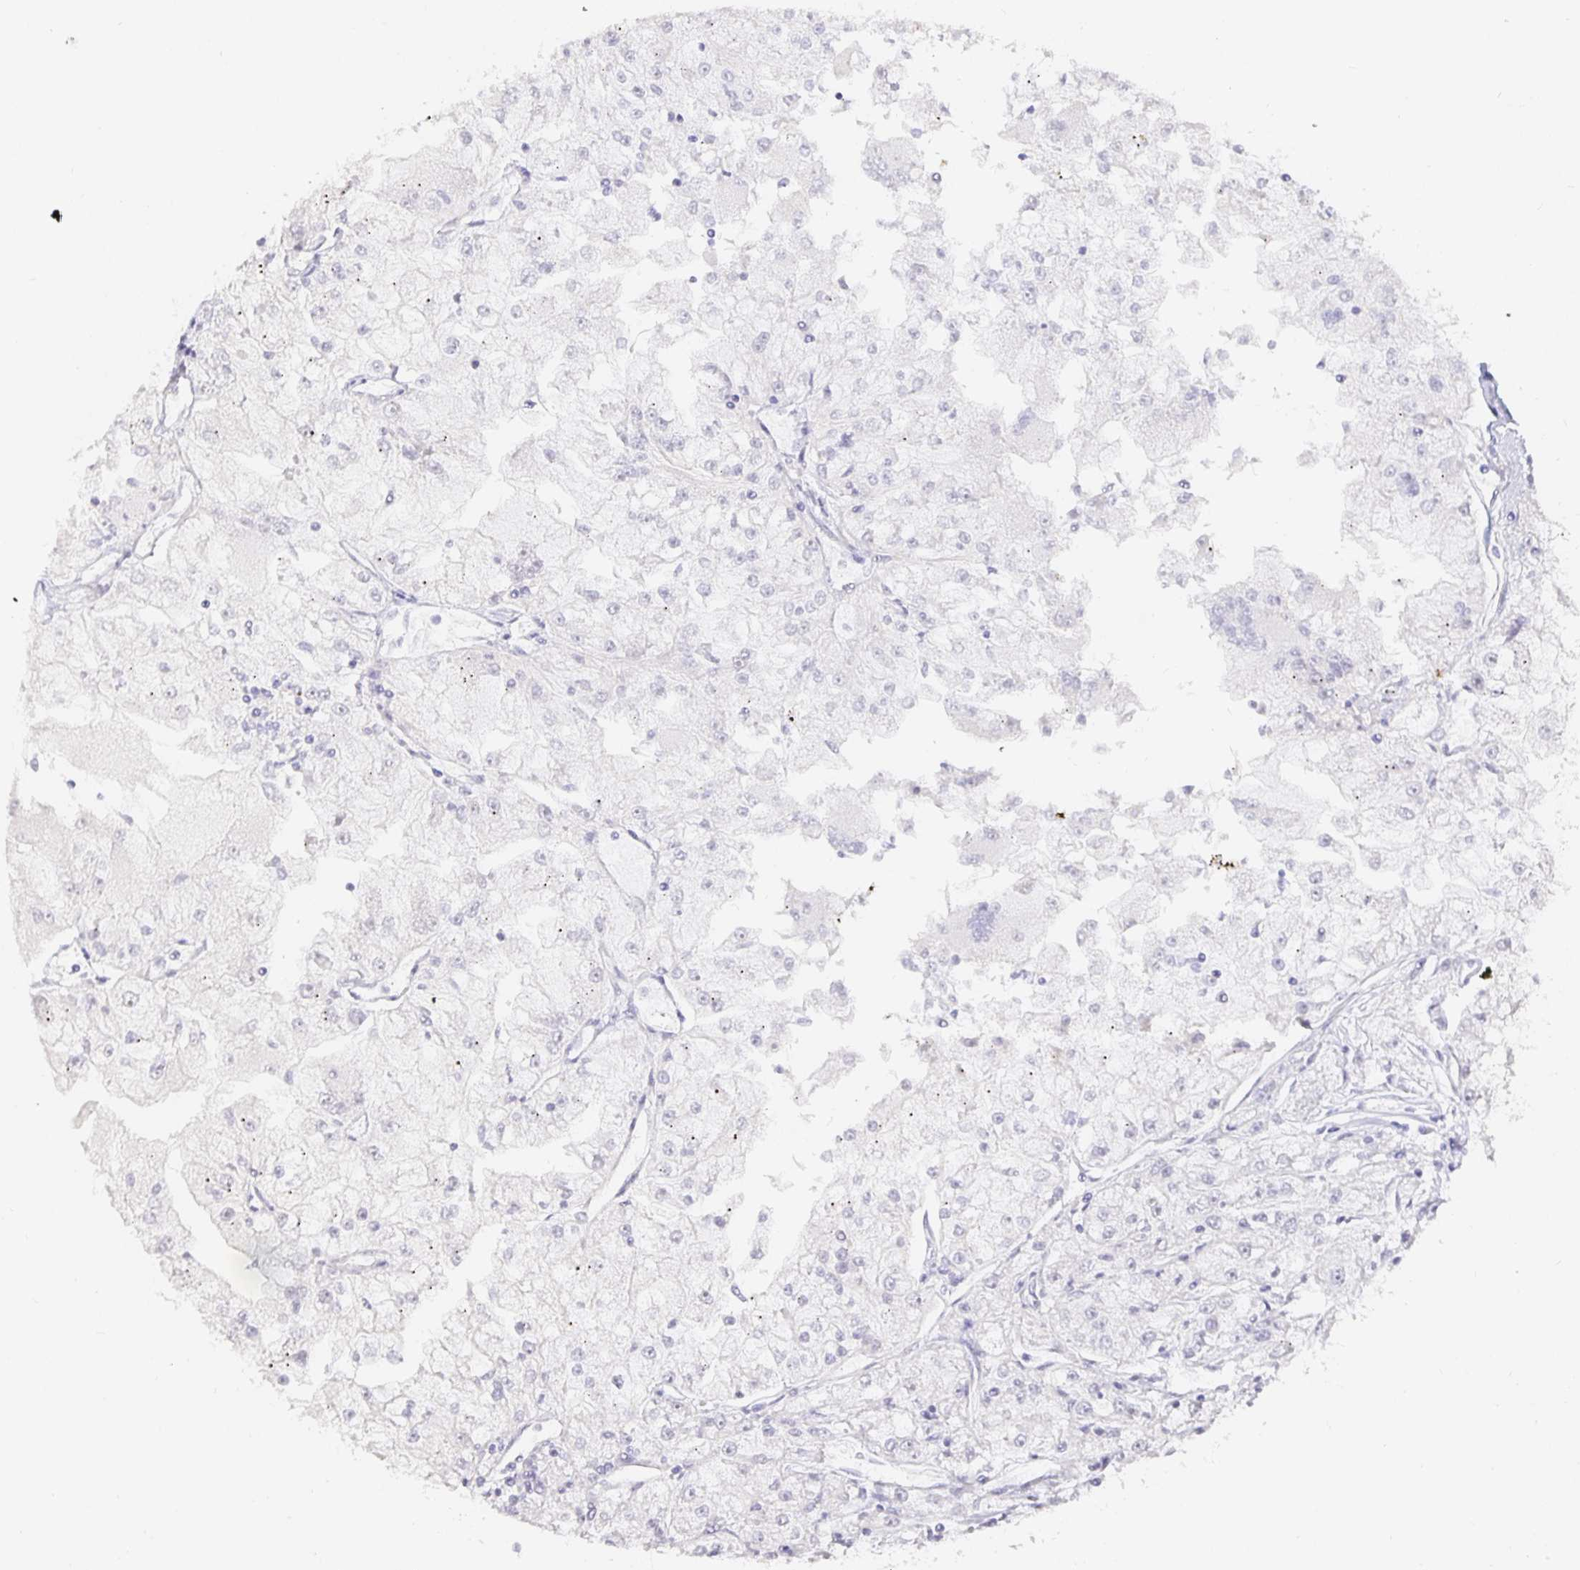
{"staining": {"intensity": "negative", "quantity": "none", "location": "none"}, "tissue": "renal cancer", "cell_type": "Tumor cells", "image_type": "cancer", "snomed": [{"axis": "morphology", "description": "Adenocarcinoma, NOS"}, {"axis": "topography", "description": "Kidney"}], "caption": "The image shows no staining of tumor cells in renal cancer. Nuclei are stained in blue.", "gene": "TJP3", "patient": {"sex": "female", "age": 72}}